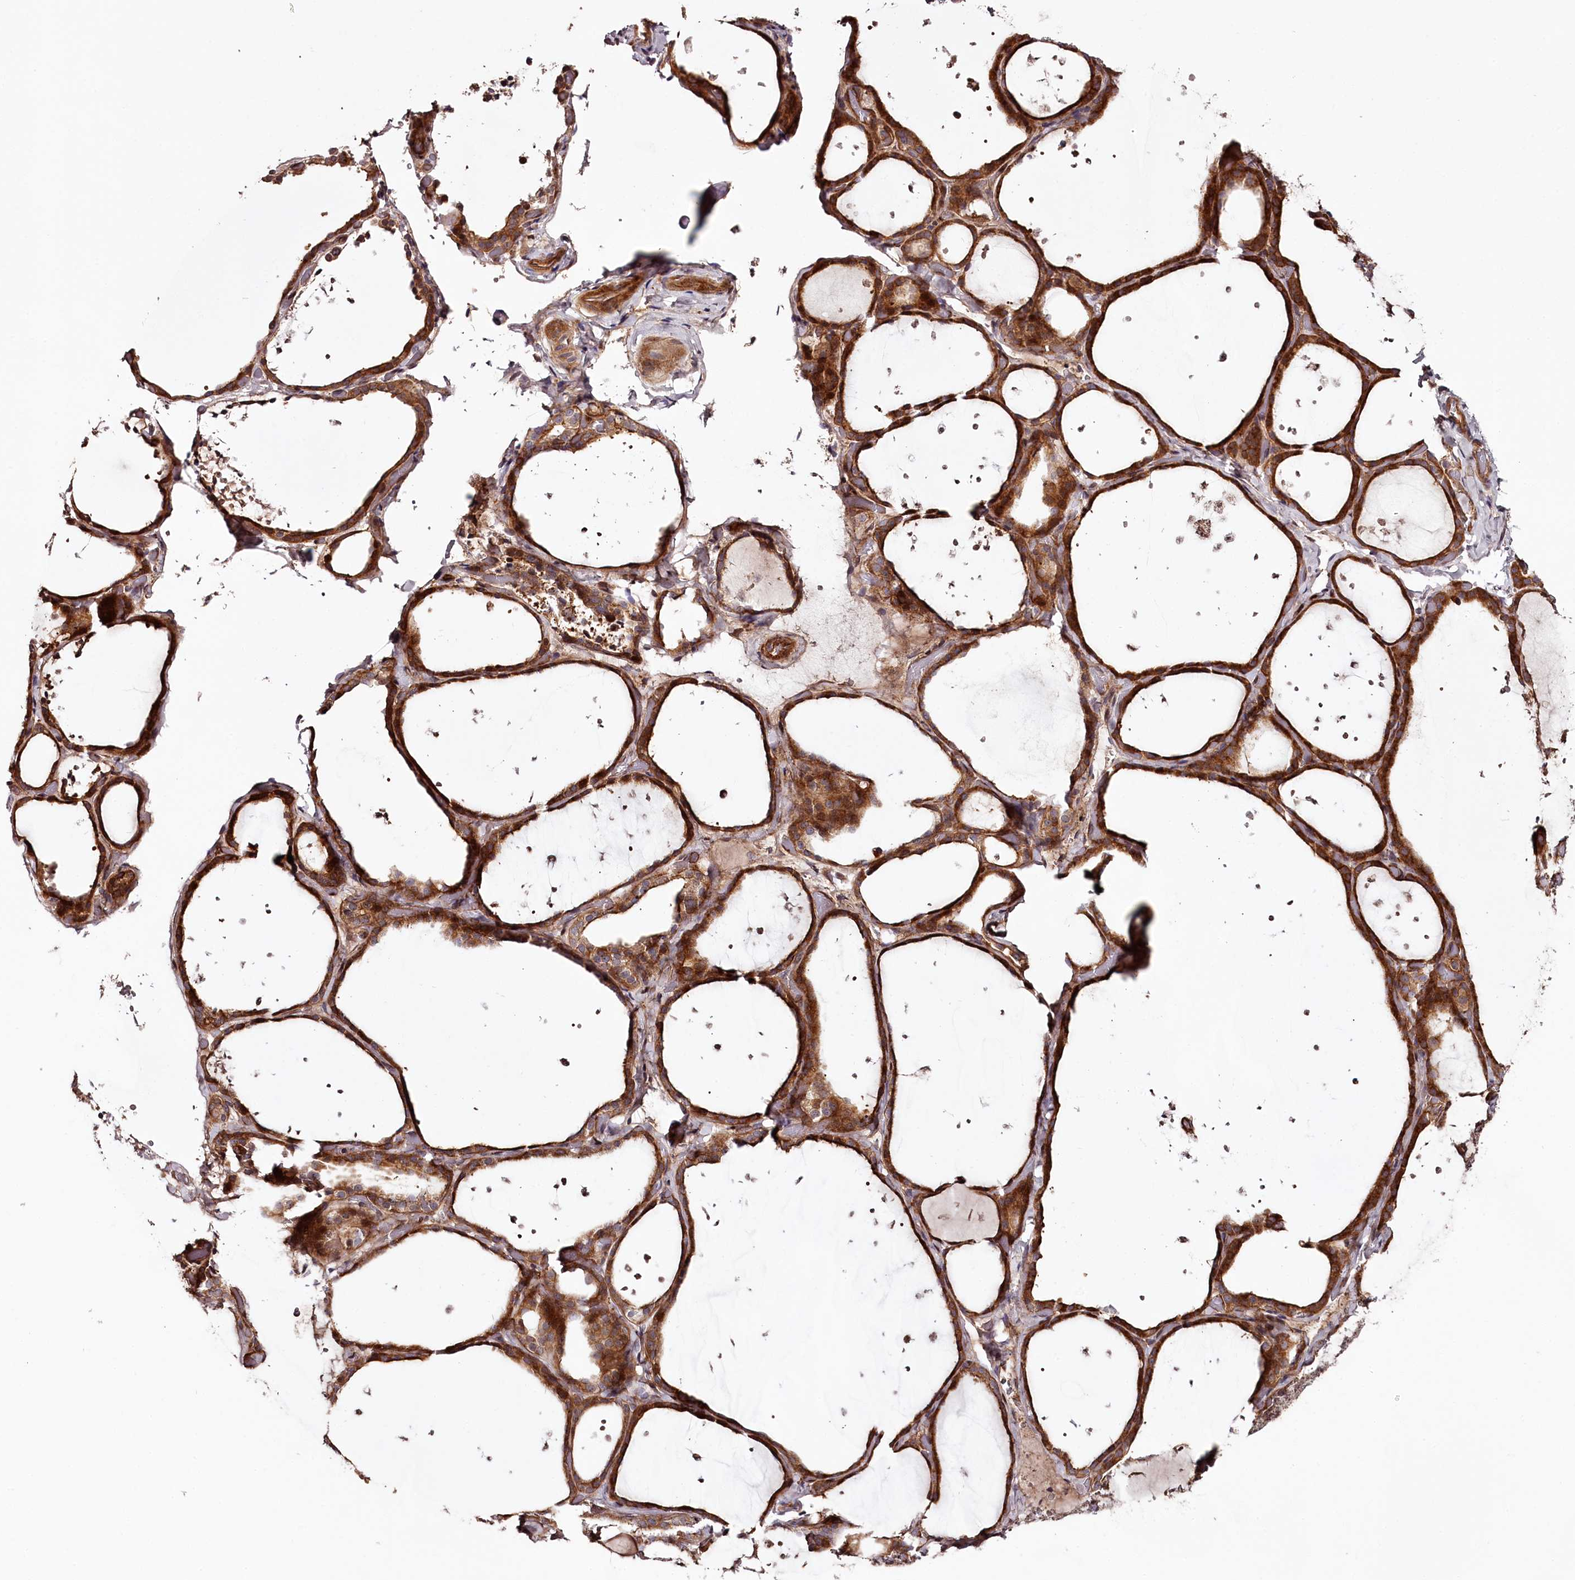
{"staining": {"intensity": "strong", "quantity": ">75%", "location": "cytoplasmic/membranous"}, "tissue": "thyroid gland", "cell_type": "Glandular cells", "image_type": "normal", "snomed": [{"axis": "morphology", "description": "Normal tissue, NOS"}, {"axis": "topography", "description": "Thyroid gland"}], "caption": "A brown stain highlights strong cytoplasmic/membranous expression of a protein in glandular cells of benign thyroid gland. Nuclei are stained in blue.", "gene": "KIF14", "patient": {"sex": "female", "age": 44}}